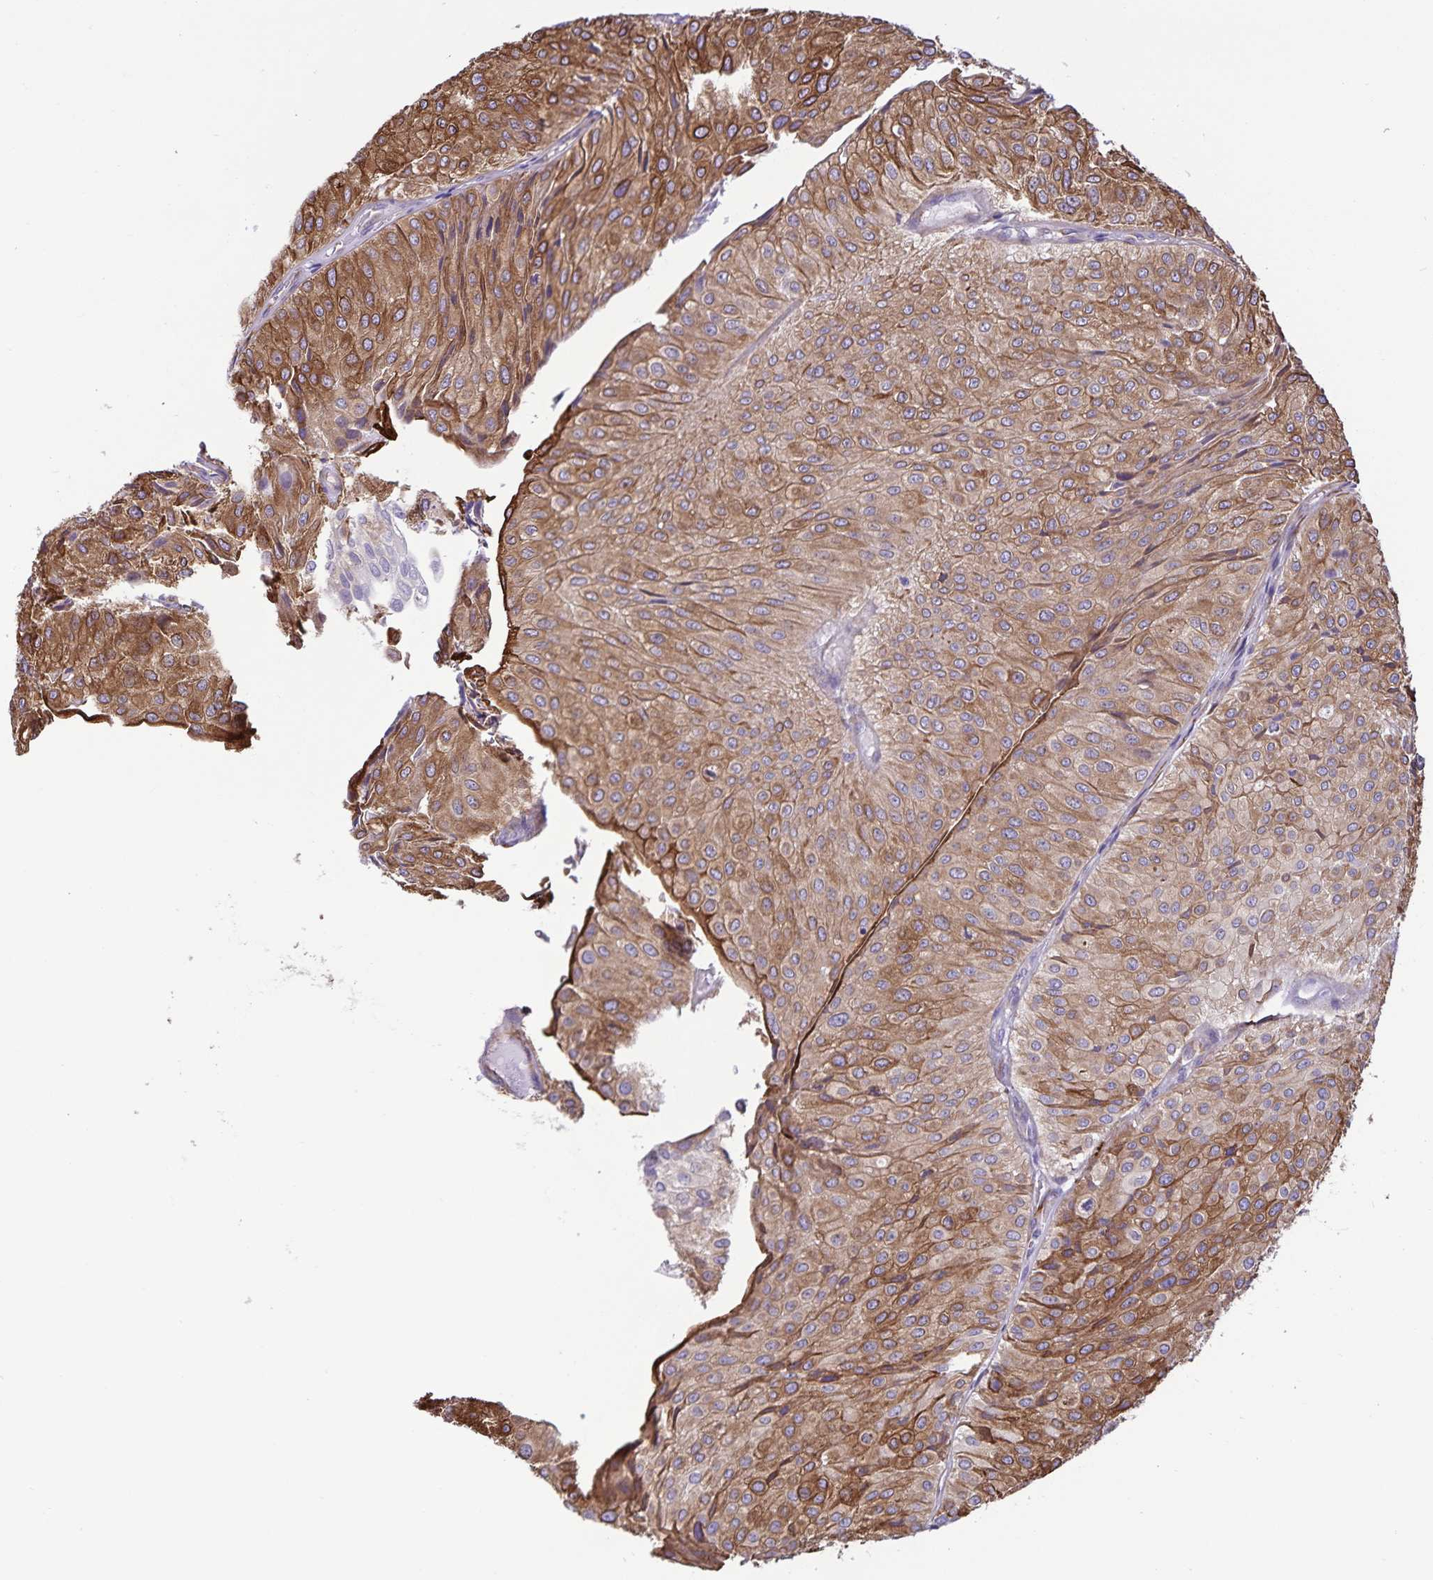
{"staining": {"intensity": "moderate", "quantity": ">75%", "location": "cytoplasmic/membranous"}, "tissue": "urothelial cancer", "cell_type": "Tumor cells", "image_type": "cancer", "snomed": [{"axis": "morphology", "description": "Urothelial carcinoma, NOS"}, {"axis": "topography", "description": "Urinary bladder"}], "caption": "Immunohistochemistry (DAB) staining of human urothelial cancer reveals moderate cytoplasmic/membranous protein staining in approximately >75% of tumor cells.", "gene": "RCN1", "patient": {"sex": "male", "age": 67}}